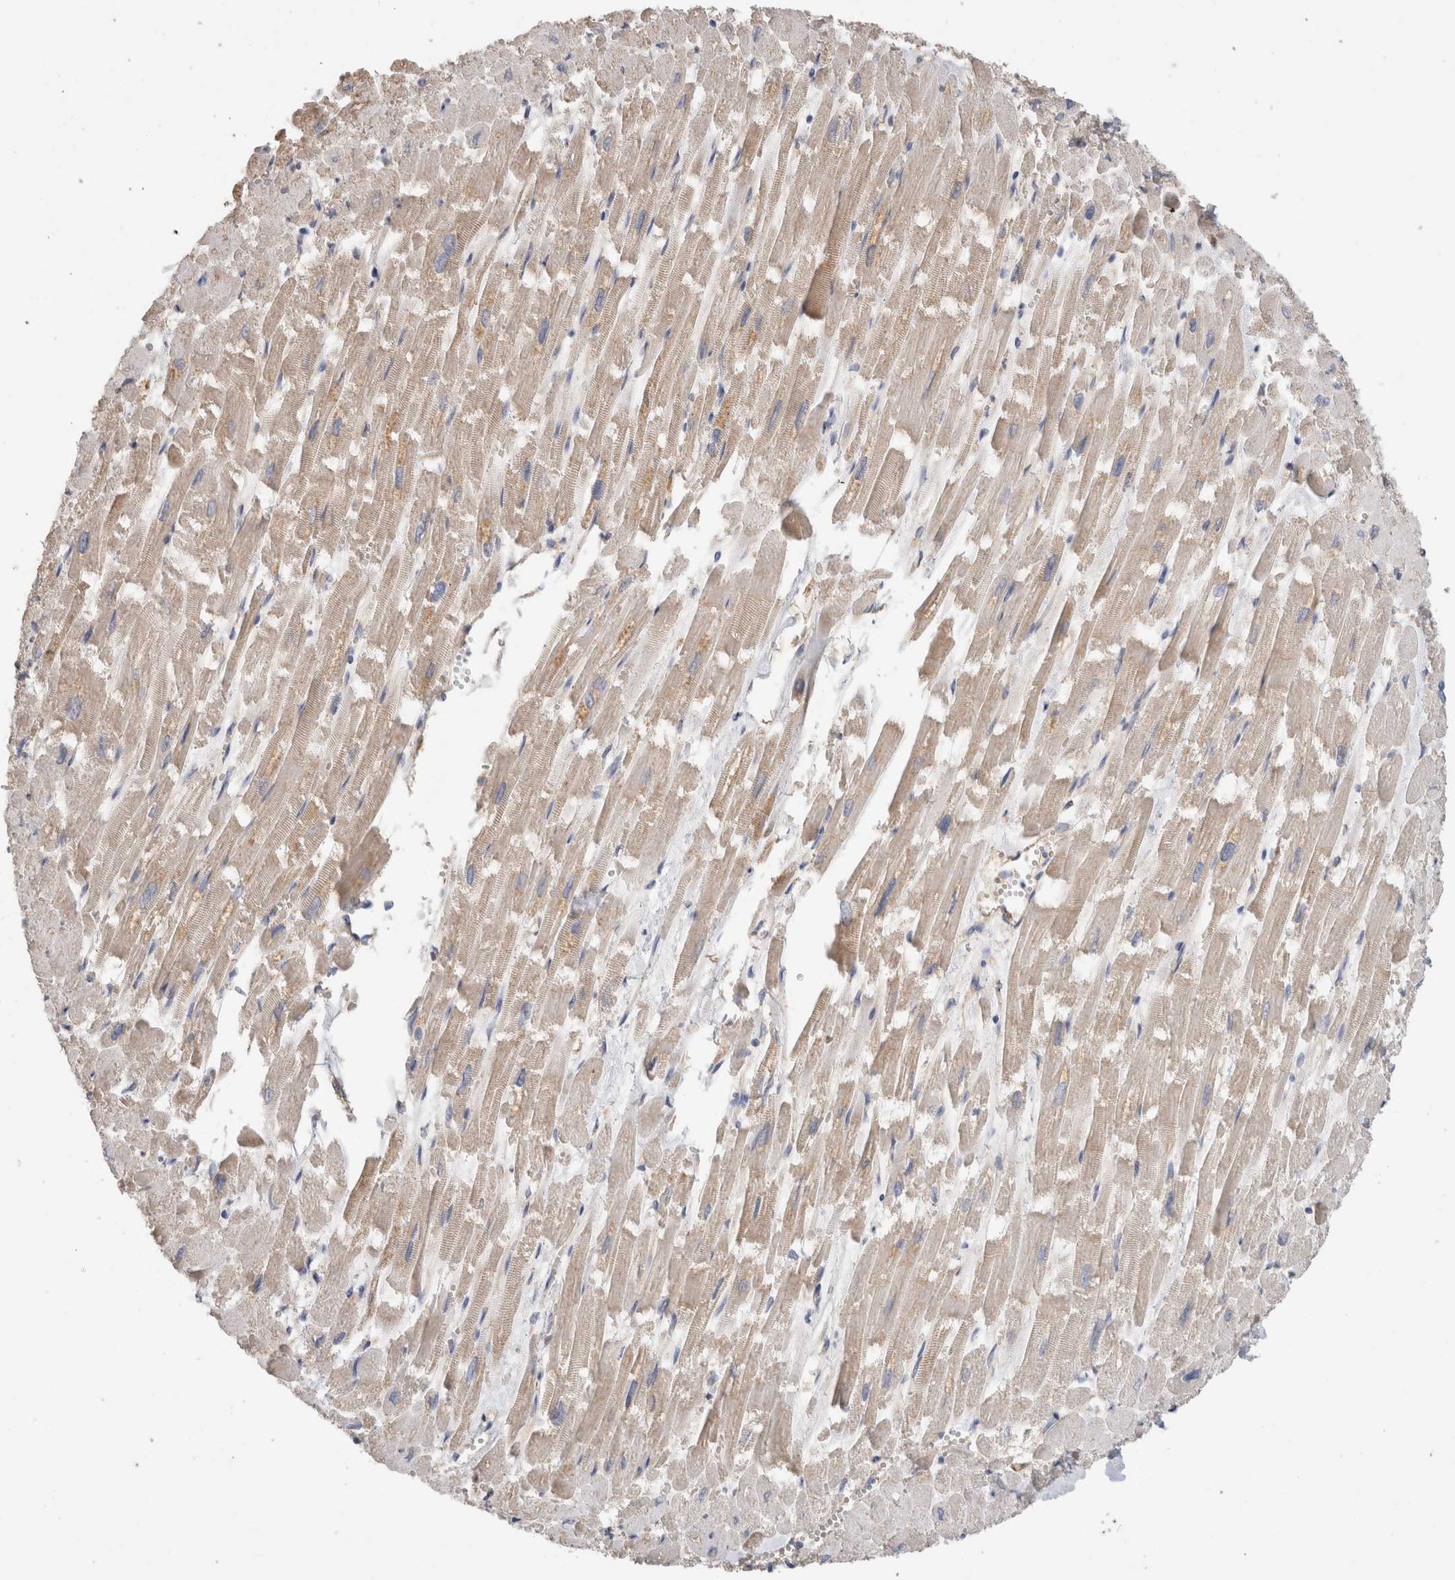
{"staining": {"intensity": "moderate", "quantity": ">75%", "location": "cytoplasmic/membranous"}, "tissue": "heart muscle", "cell_type": "Cardiomyocytes", "image_type": "normal", "snomed": [{"axis": "morphology", "description": "Normal tissue, NOS"}, {"axis": "topography", "description": "Heart"}], "caption": "The histopathology image reveals a brown stain indicating the presence of a protein in the cytoplasmic/membranous of cardiomyocytes in heart muscle.", "gene": "IARS2", "patient": {"sex": "male", "age": 54}}